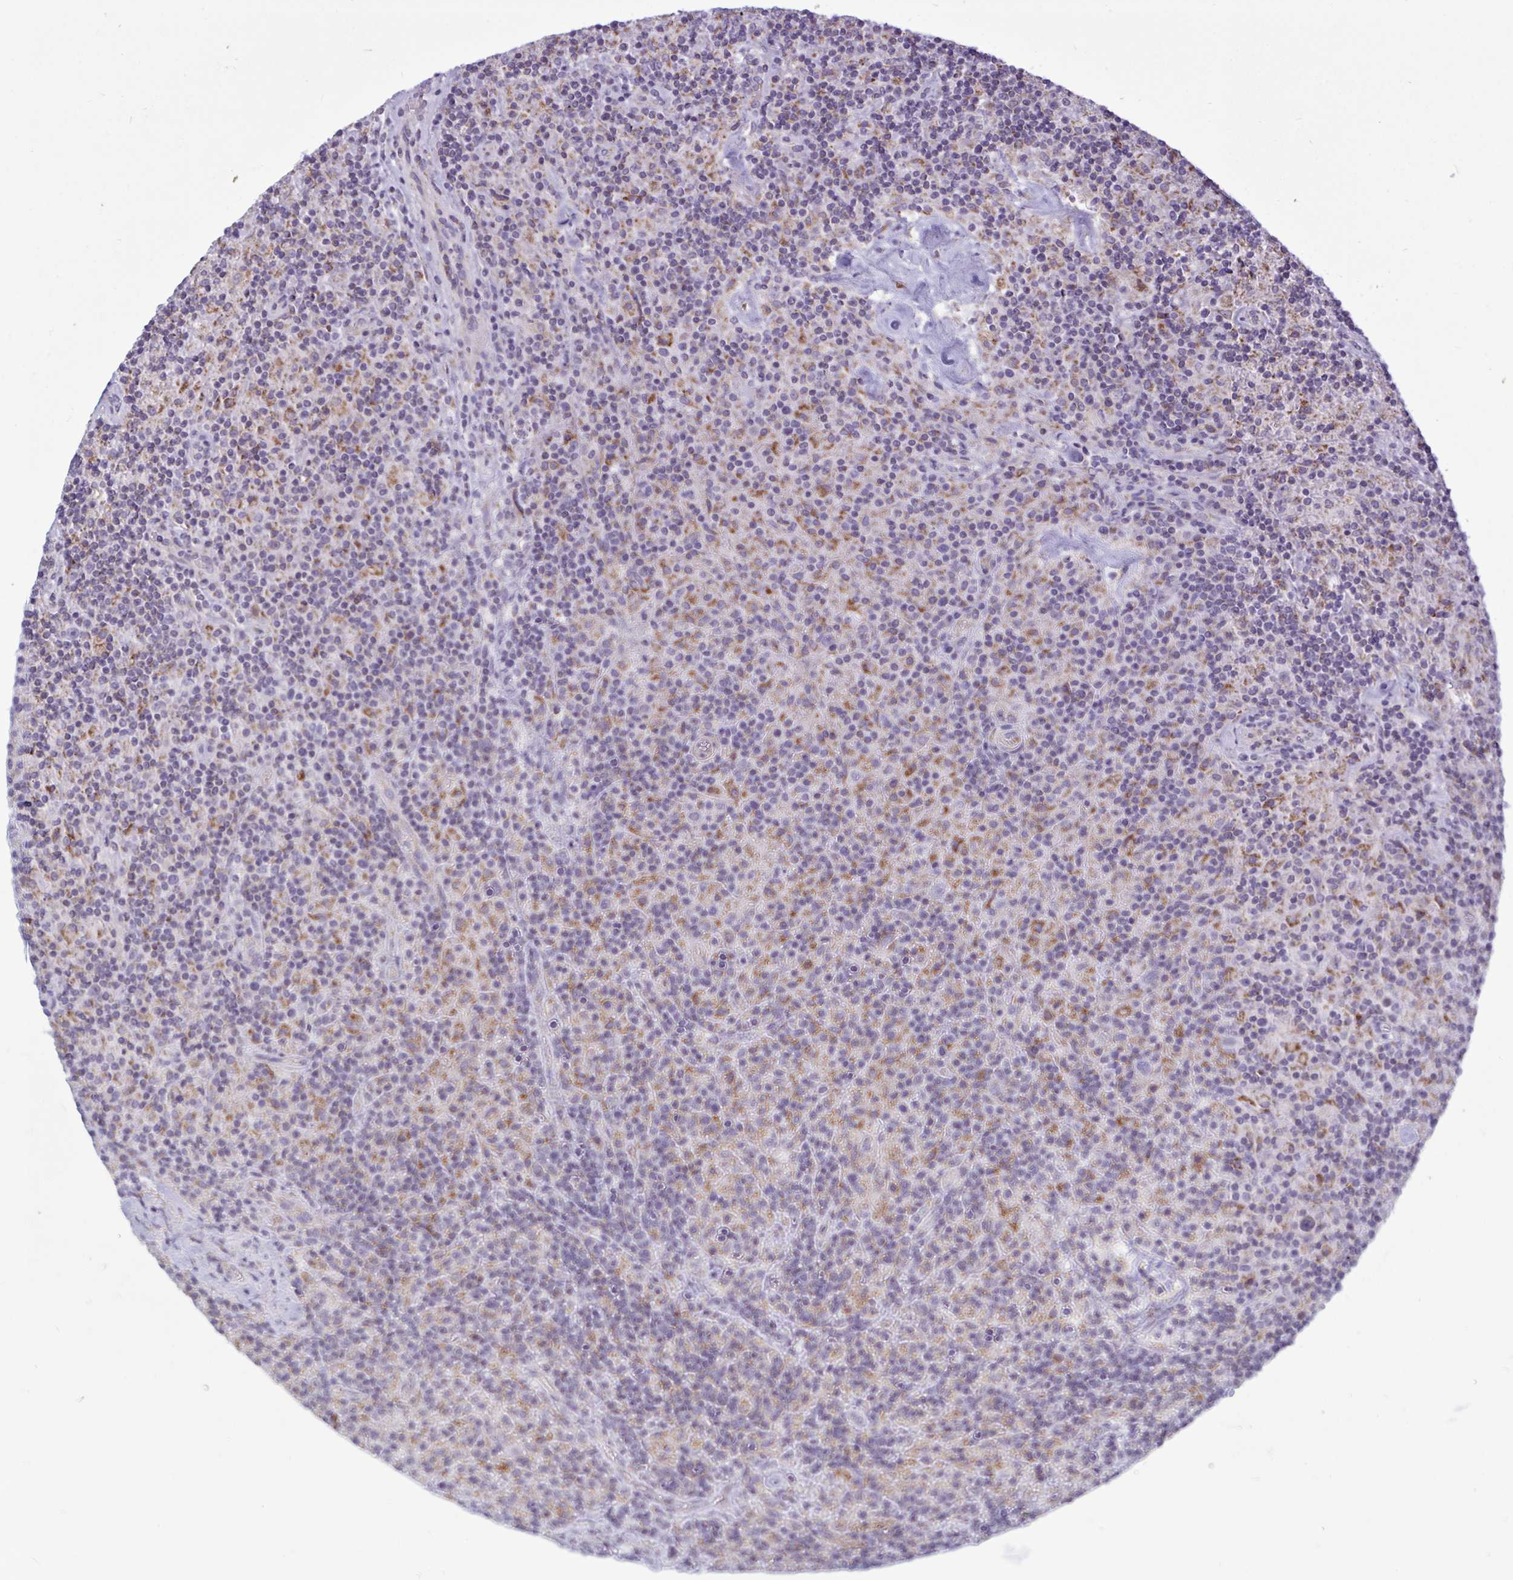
{"staining": {"intensity": "negative", "quantity": "none", "location": "none"}, "tissue": "lymphoma", "cell_type": "Tumor cells", "image_type": "cancer", "snomed": [{"axis": "morphology", "description": "Hodgkin's disease, NOS"}, {"axis": "topography", "description": "Lymph node"}], "caption": "A histopathology image of human lymphoma is negative for staining in tumor cells.", "gene": "ATG9A", "patient": {"sex": "male", "age": 70}}